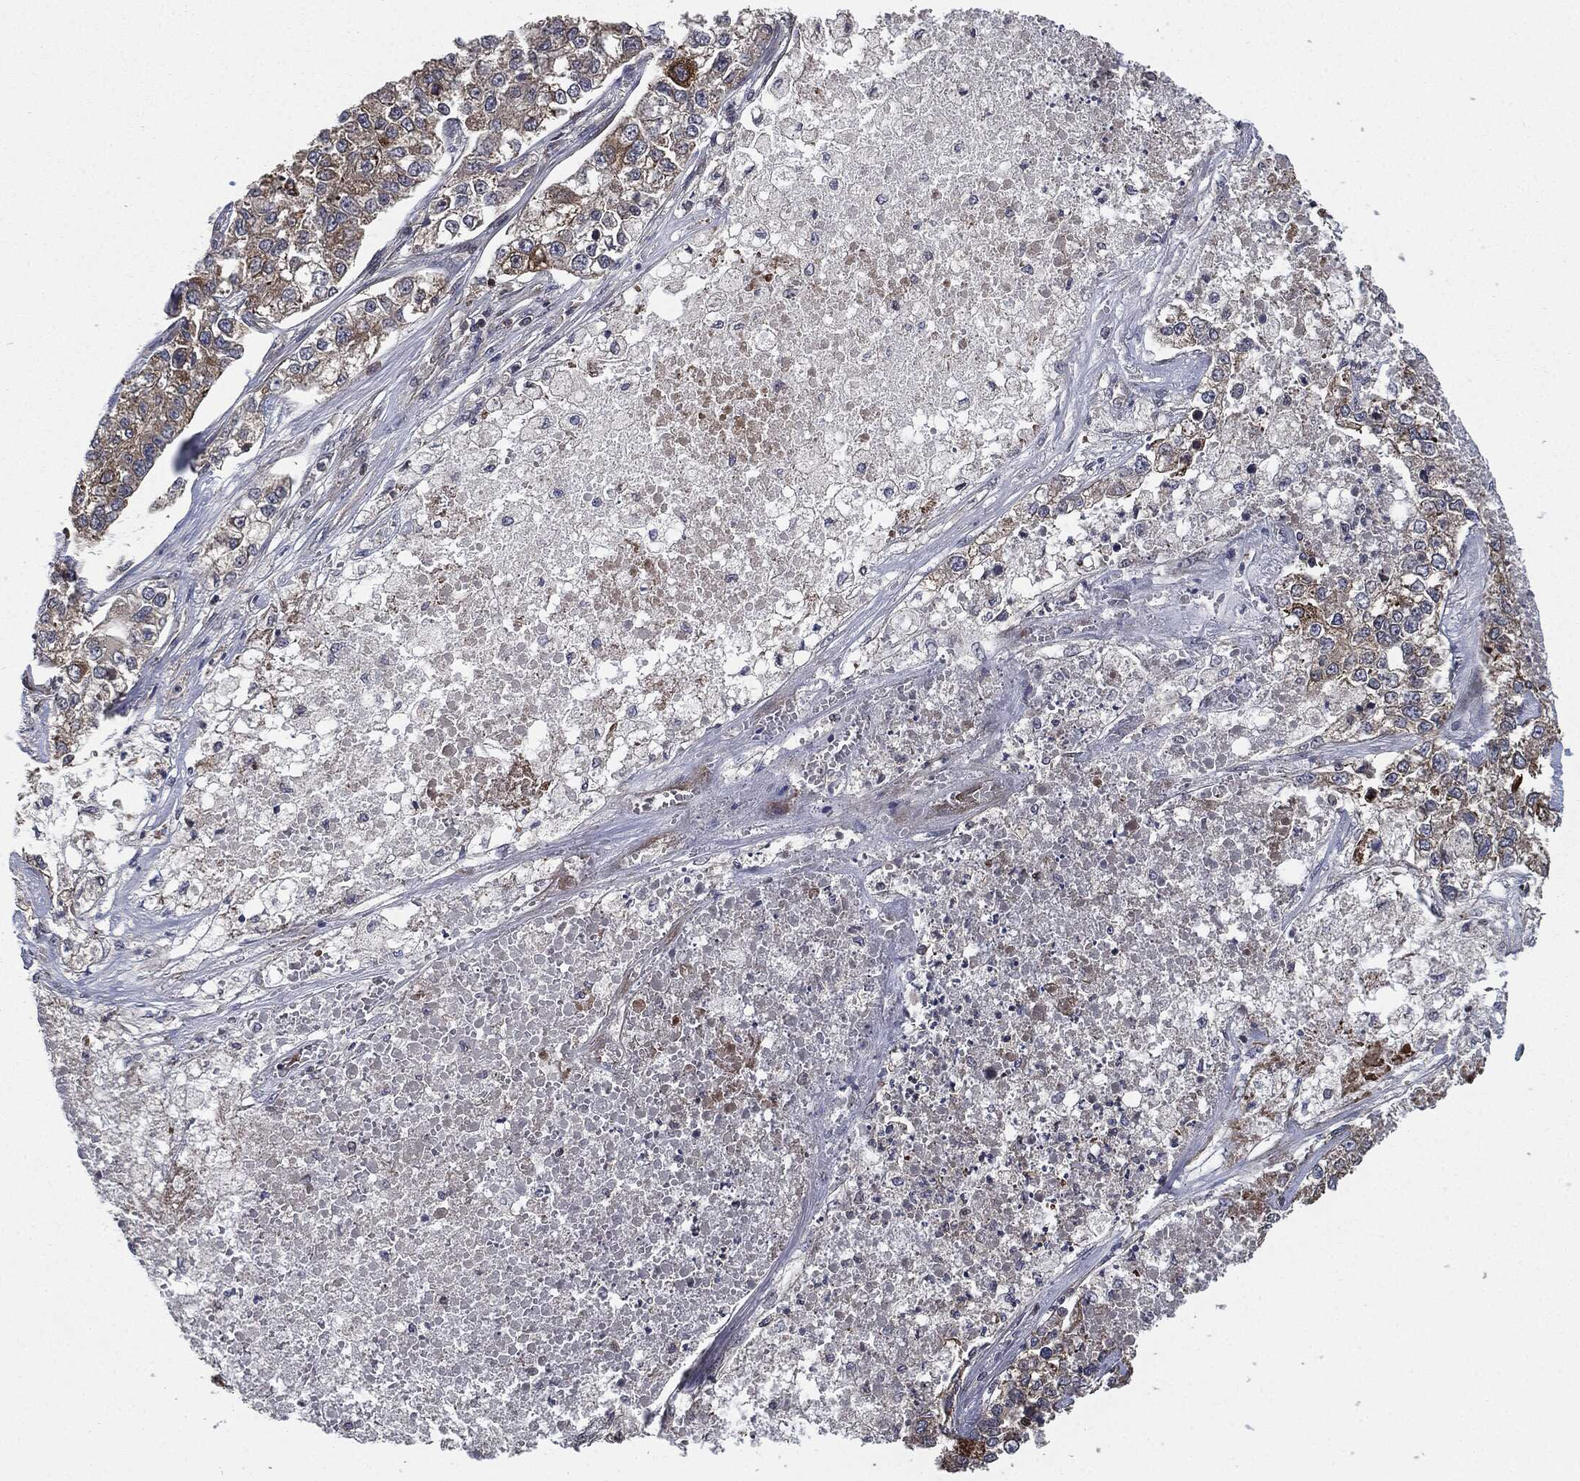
{"staining": {"intensity": "moderate", "quantity": "<25%", "location": "cytoplasmic/membranous"}, "tissue": "lung cancer", "cell_type": "Tumor cells", "image_type": "cancer", "snomed": [{"axis": "morphology", "description": "Adenocarcinoma, NOS"}, {"axis": "topography", "description": "Lung"}], "caption": "Protein expression analysis of lung cancer displays moderate cytoplasmic/membranous expression in about <25% of tumor cells.", "gene": "UBR1", "patient": {"sex": "male", "age": 49}}